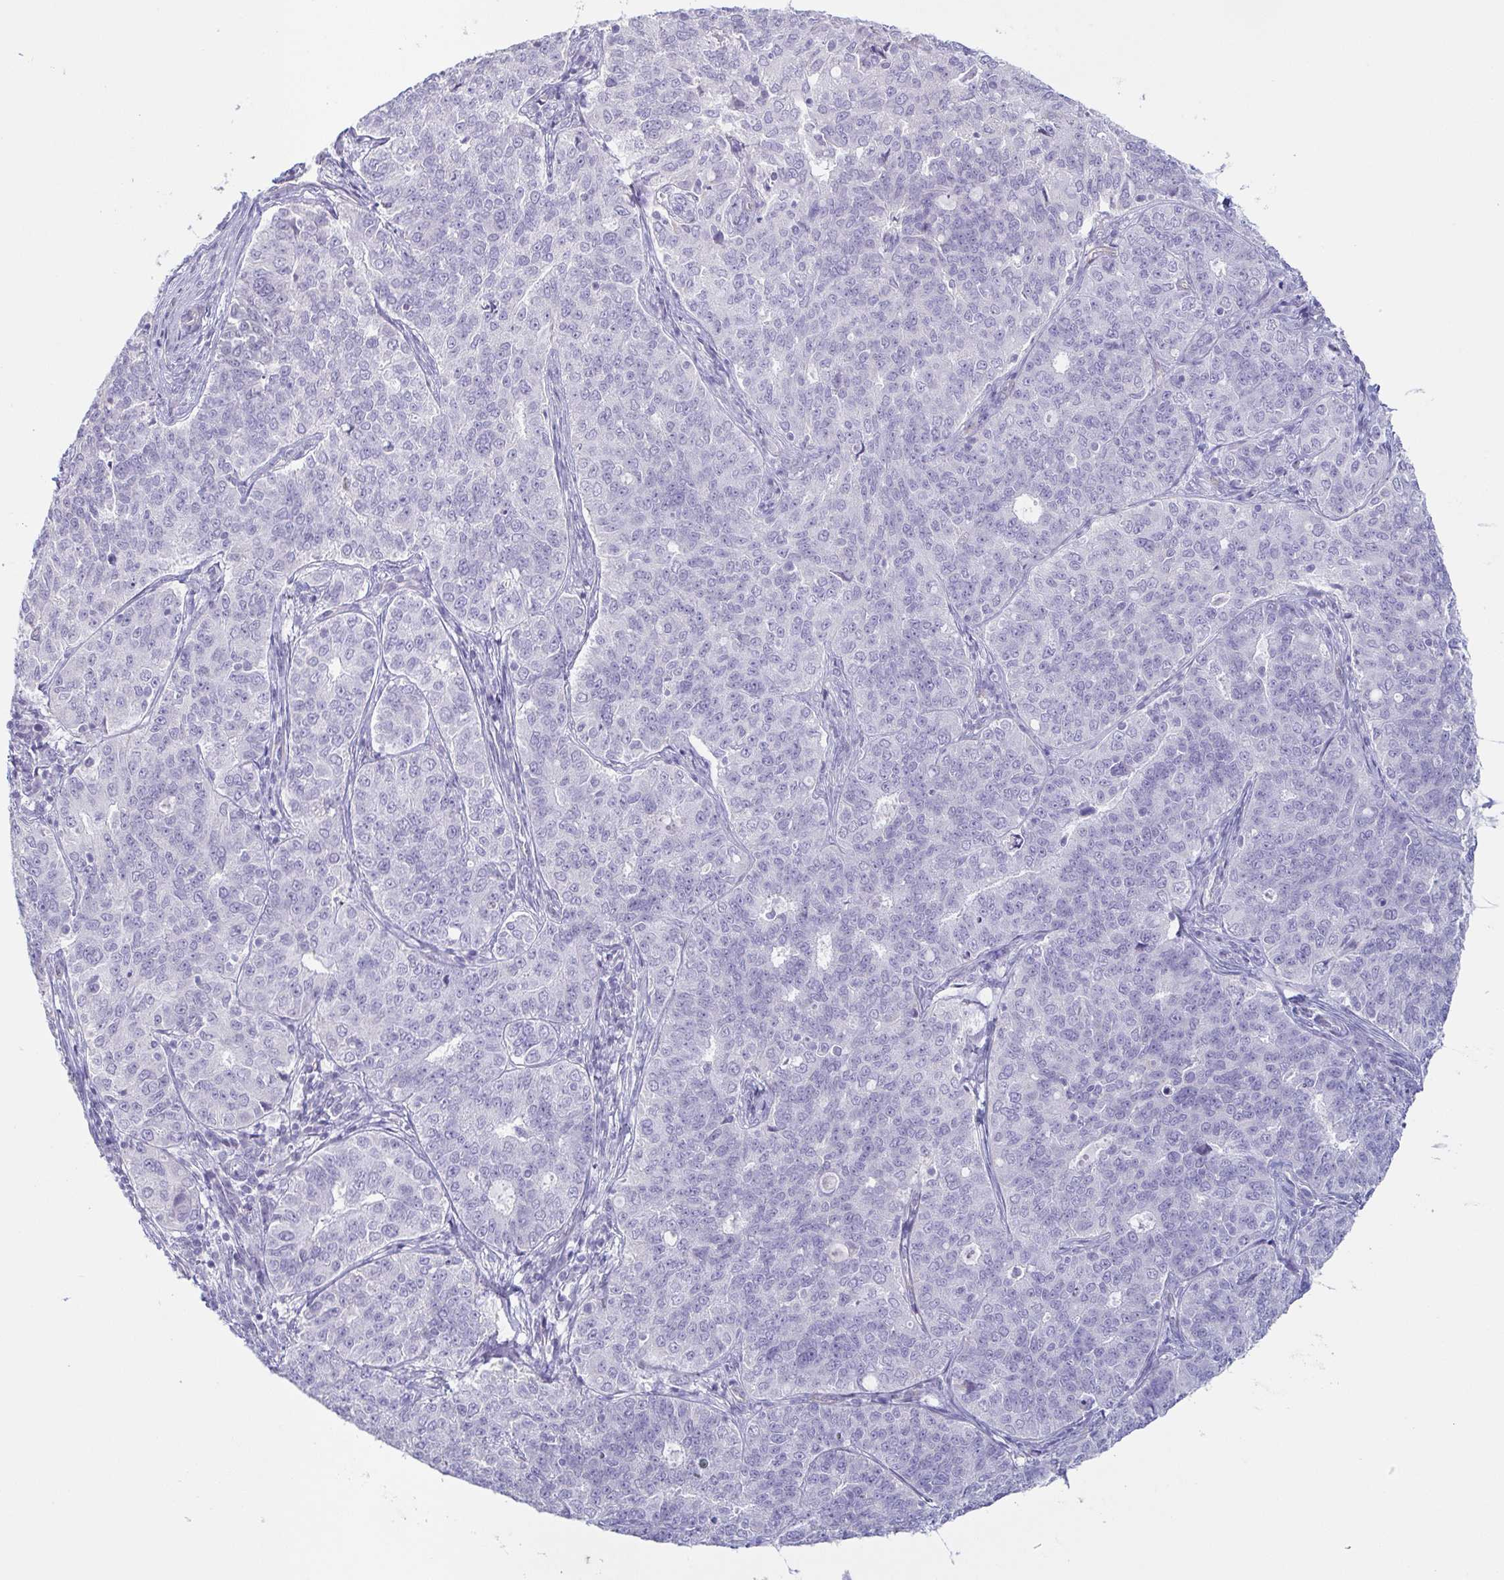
{"staining": {"intensity": "negative", "quantity": "none", "location": "none"}, "tissue": "endometrial cancer", "cell_type": "Tumor cells", "image_type": "cancer", "snomed": [{"axis": "morphology", "description": "Adenocarcinoma, NOS"}, {"axis": "topography", "description": "Endometrium"}], "caption": "The micrograph reveals no staining of tumor cells in adenocarcinoma (endometrial).", "gene": "PRR27", "patient": {"sex": "female", "age": 43}}